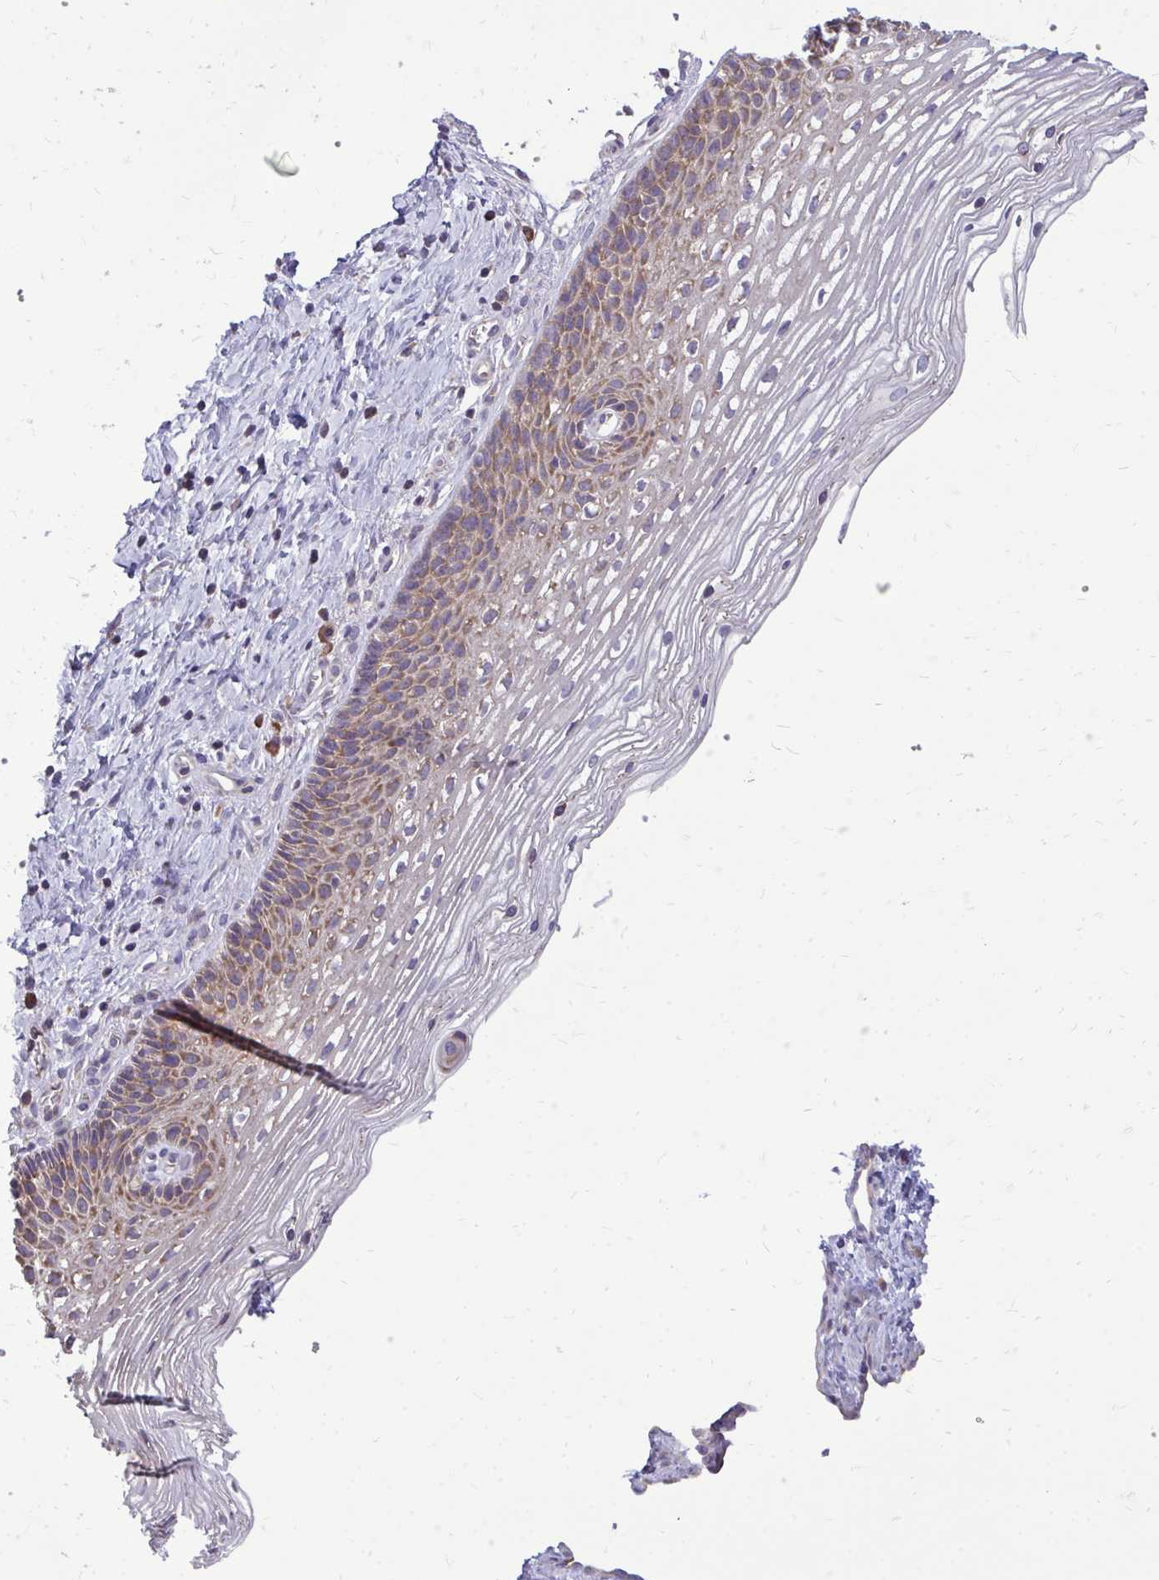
{"staining": {"intensity": "weak", "quantity": "<25%", "location": "cytoplasmic/membranous"}, "tissue": "cervix", "cell_type": "Glandular cells", "image_type": "normal", "snomed": [{"axis": "morphology", "description": "Normal tissue, NOS"}, {"axis": "topography", "description": "Cervix"}], "caption": "Immunohistochemistry histopathology image of normal cervix stained for a protein (brown), which reveals no staining in glandular cells. The staining is performed using DAB (3,3'-diaminobenzidine) brown chromogen with nuclei counter-stained in using hematoxylin.", "gene": "RPLP2", "patient": {"sex": "female", "age": 34}}